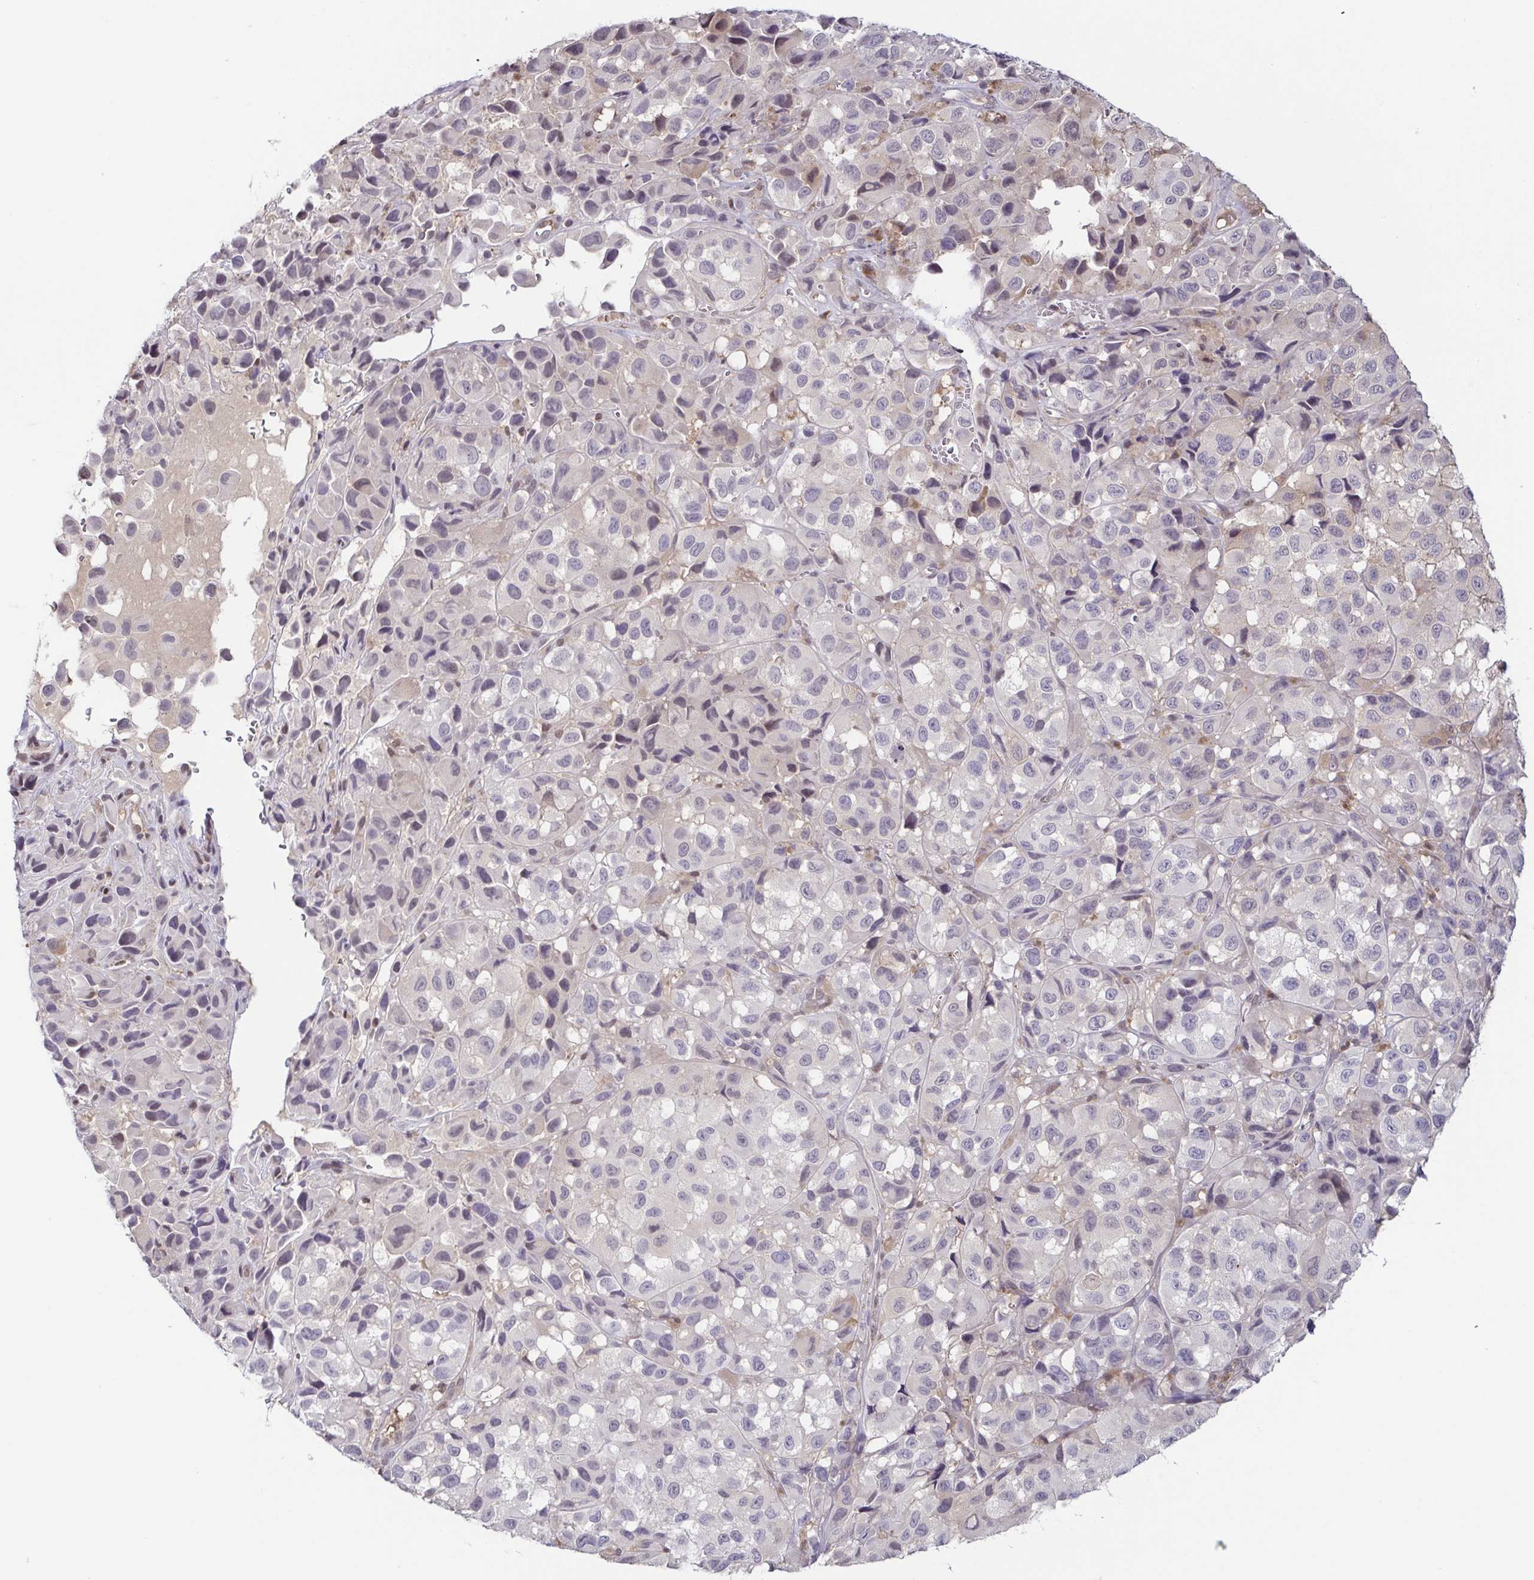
{"staining": {"intensity": "weak", "quantity": "<25%", "location": "nuclear"}, "tissue": "melanoma", "cell_type": "Tumor cells", "image_type": "cancer", "snomed": [{"axis": "morphology", "description": "Malignant melanoma, NOS"}, {"axis": "topography", "description": "Skin"}], "caption": "There is no significant positivity in tumor cells of malignant melanoma. (DAB immunohistochemistry (IHC) visualized using brightfield microscopy, high magnification).", "gene": "PSMB9", "patient": {"sex": "male", "age": 93}}